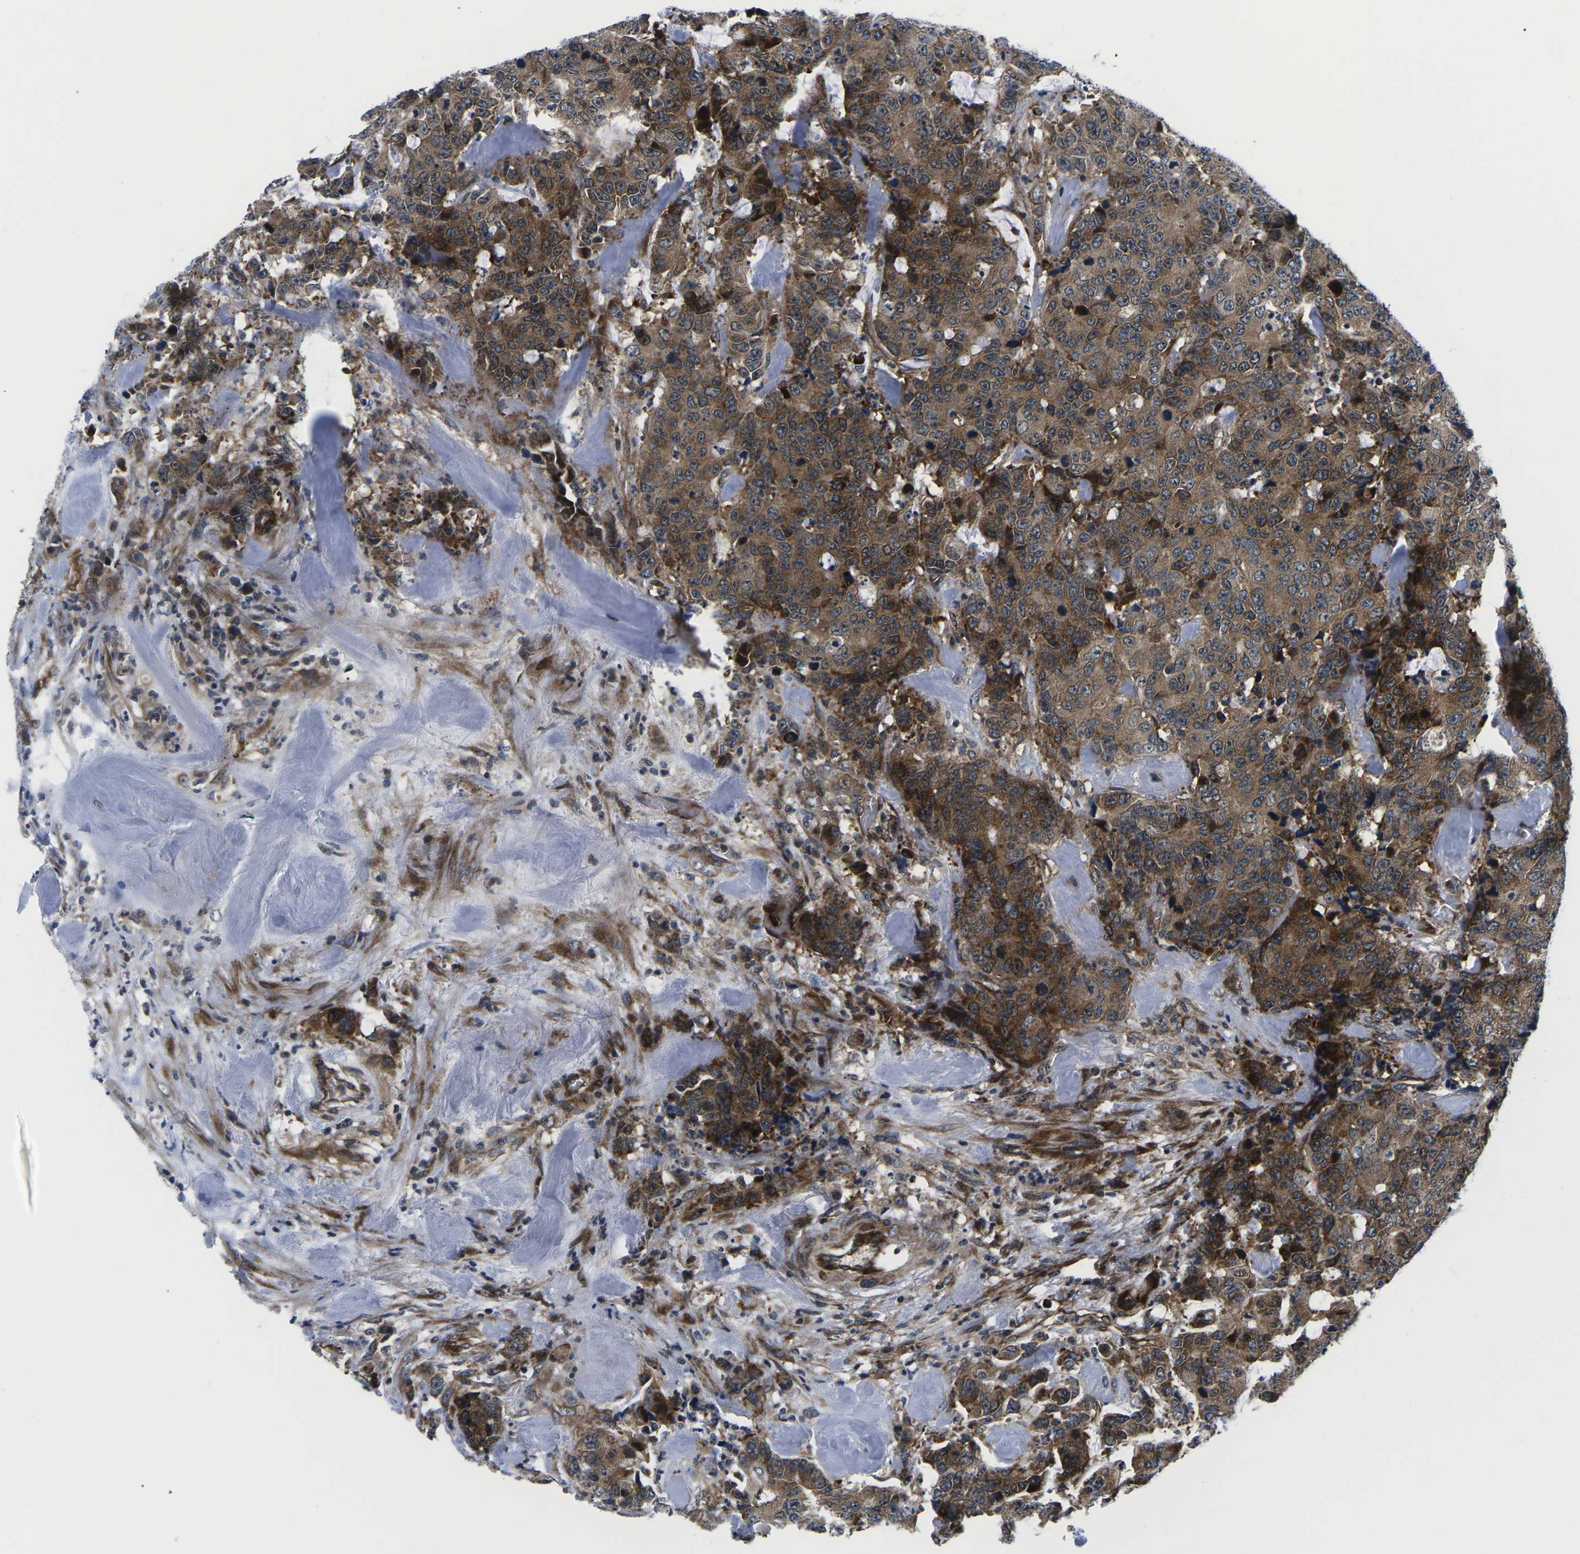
{"staining": {"intensity": "moderate", "quantity": ">75%", "location": "cytoplasmic/membranous"}, "tissue": "colorectal cancer", "cell_type": "Tumor cells", "image_type": "cancer", "snomed": [{"axis": "morphology", "description": "Adenocarcinoma, NOS"}, {"axis": "topography", "description": "Colon"}], "caption": "Human colorectal cancer stained with a brown dye exhibits moderate cytoplasmic/membranous positive expression in approximately >75% of tumor cells.", "gene": "EIF4E", "patient": {"sex": "female", "age": 86}}